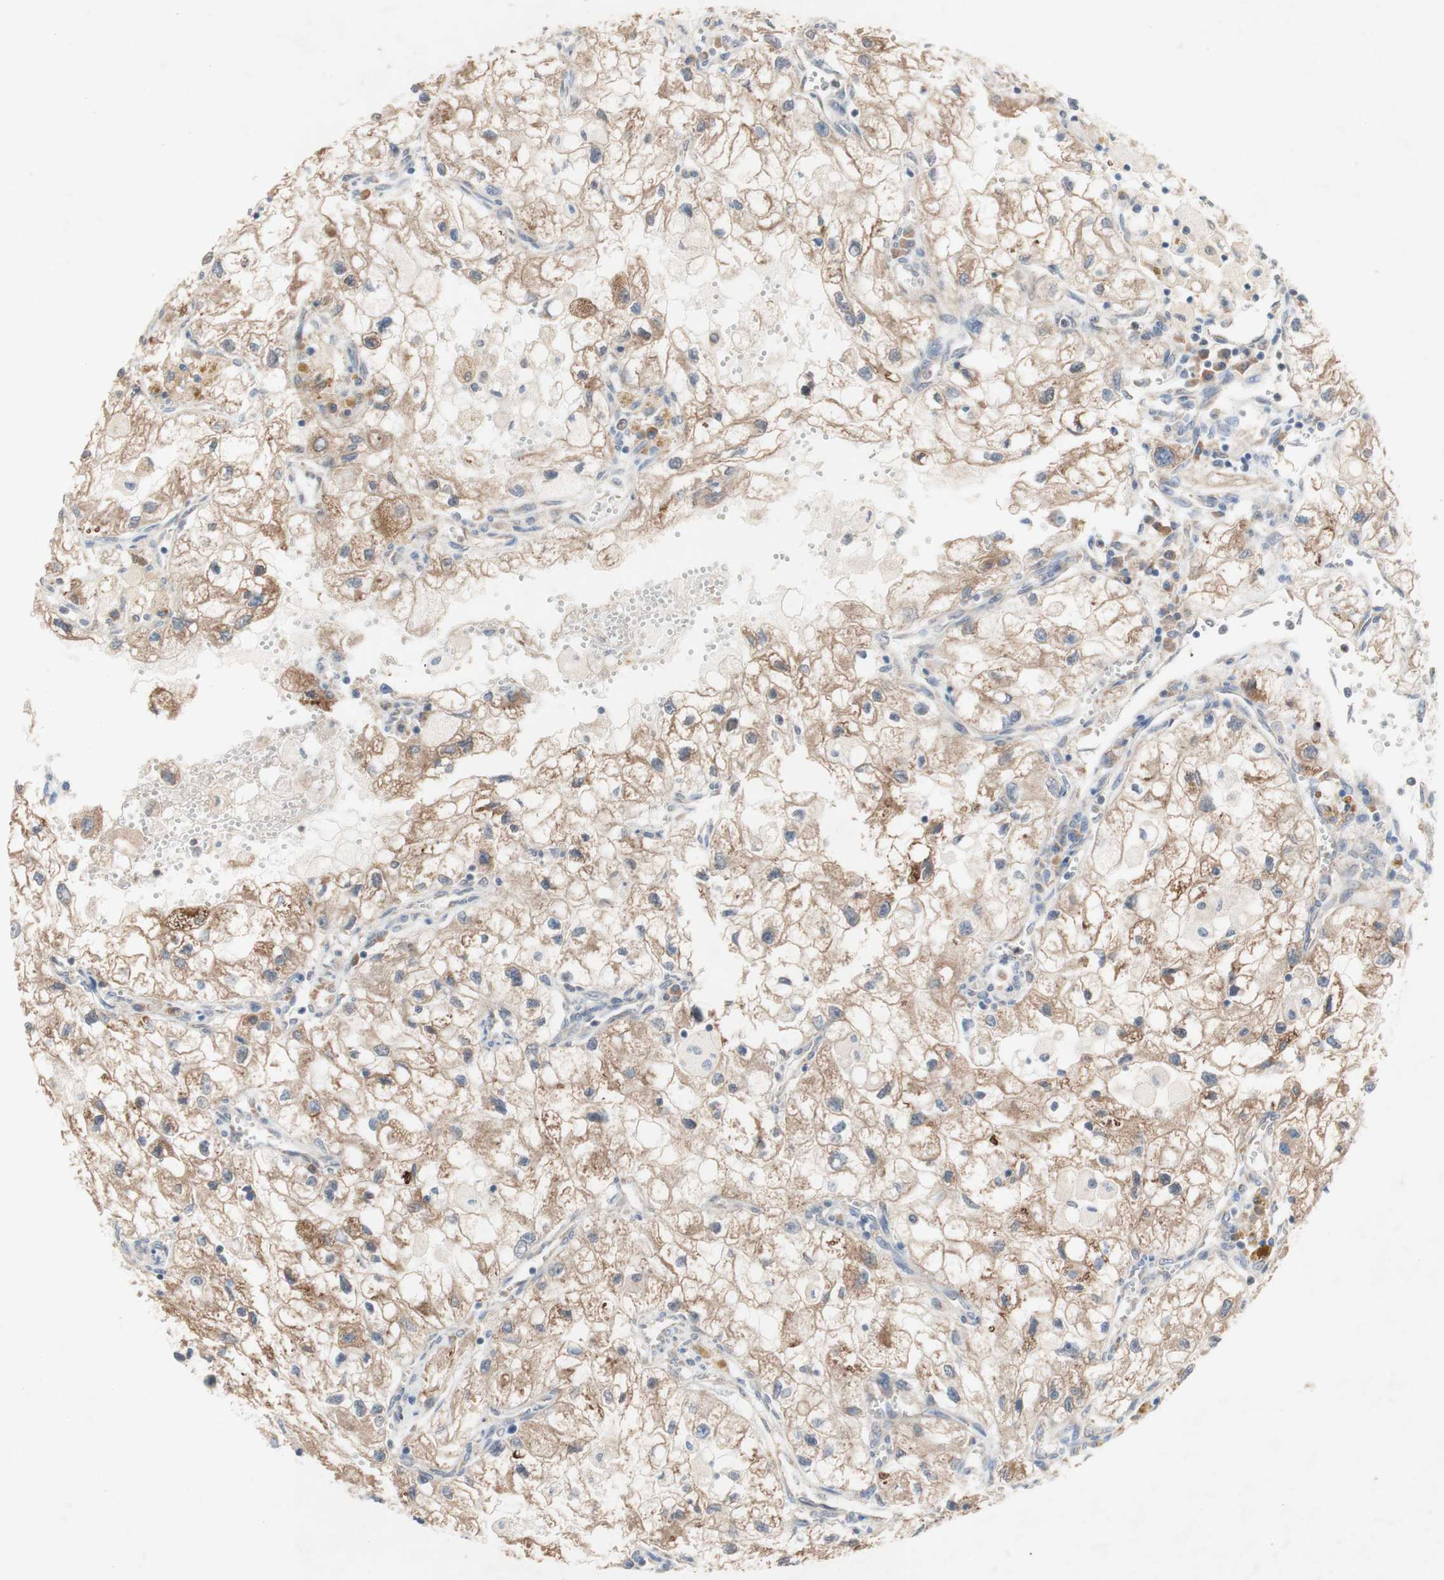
{"staining": {"intensity": "moderate", "quantity": ">75%", "location": "cytoplasmic/membranous"}, "tissue": "renal cancer", "cell_type": "Tumor cells", "image_type": "cancer", "snomed": [{"axis": "morphology", "description": "Adenocarcinoma, NOS"}, {"axis": "topography", "description": "Kidney"}], "caption": "Immunohistochemical staining of renal cancer shows medium levels of moderate cytoplasmic/membranous expression in about >75% of tumor cells.", "gene": "PDGFB", "patient": {"sex": "female", "age": 70}}